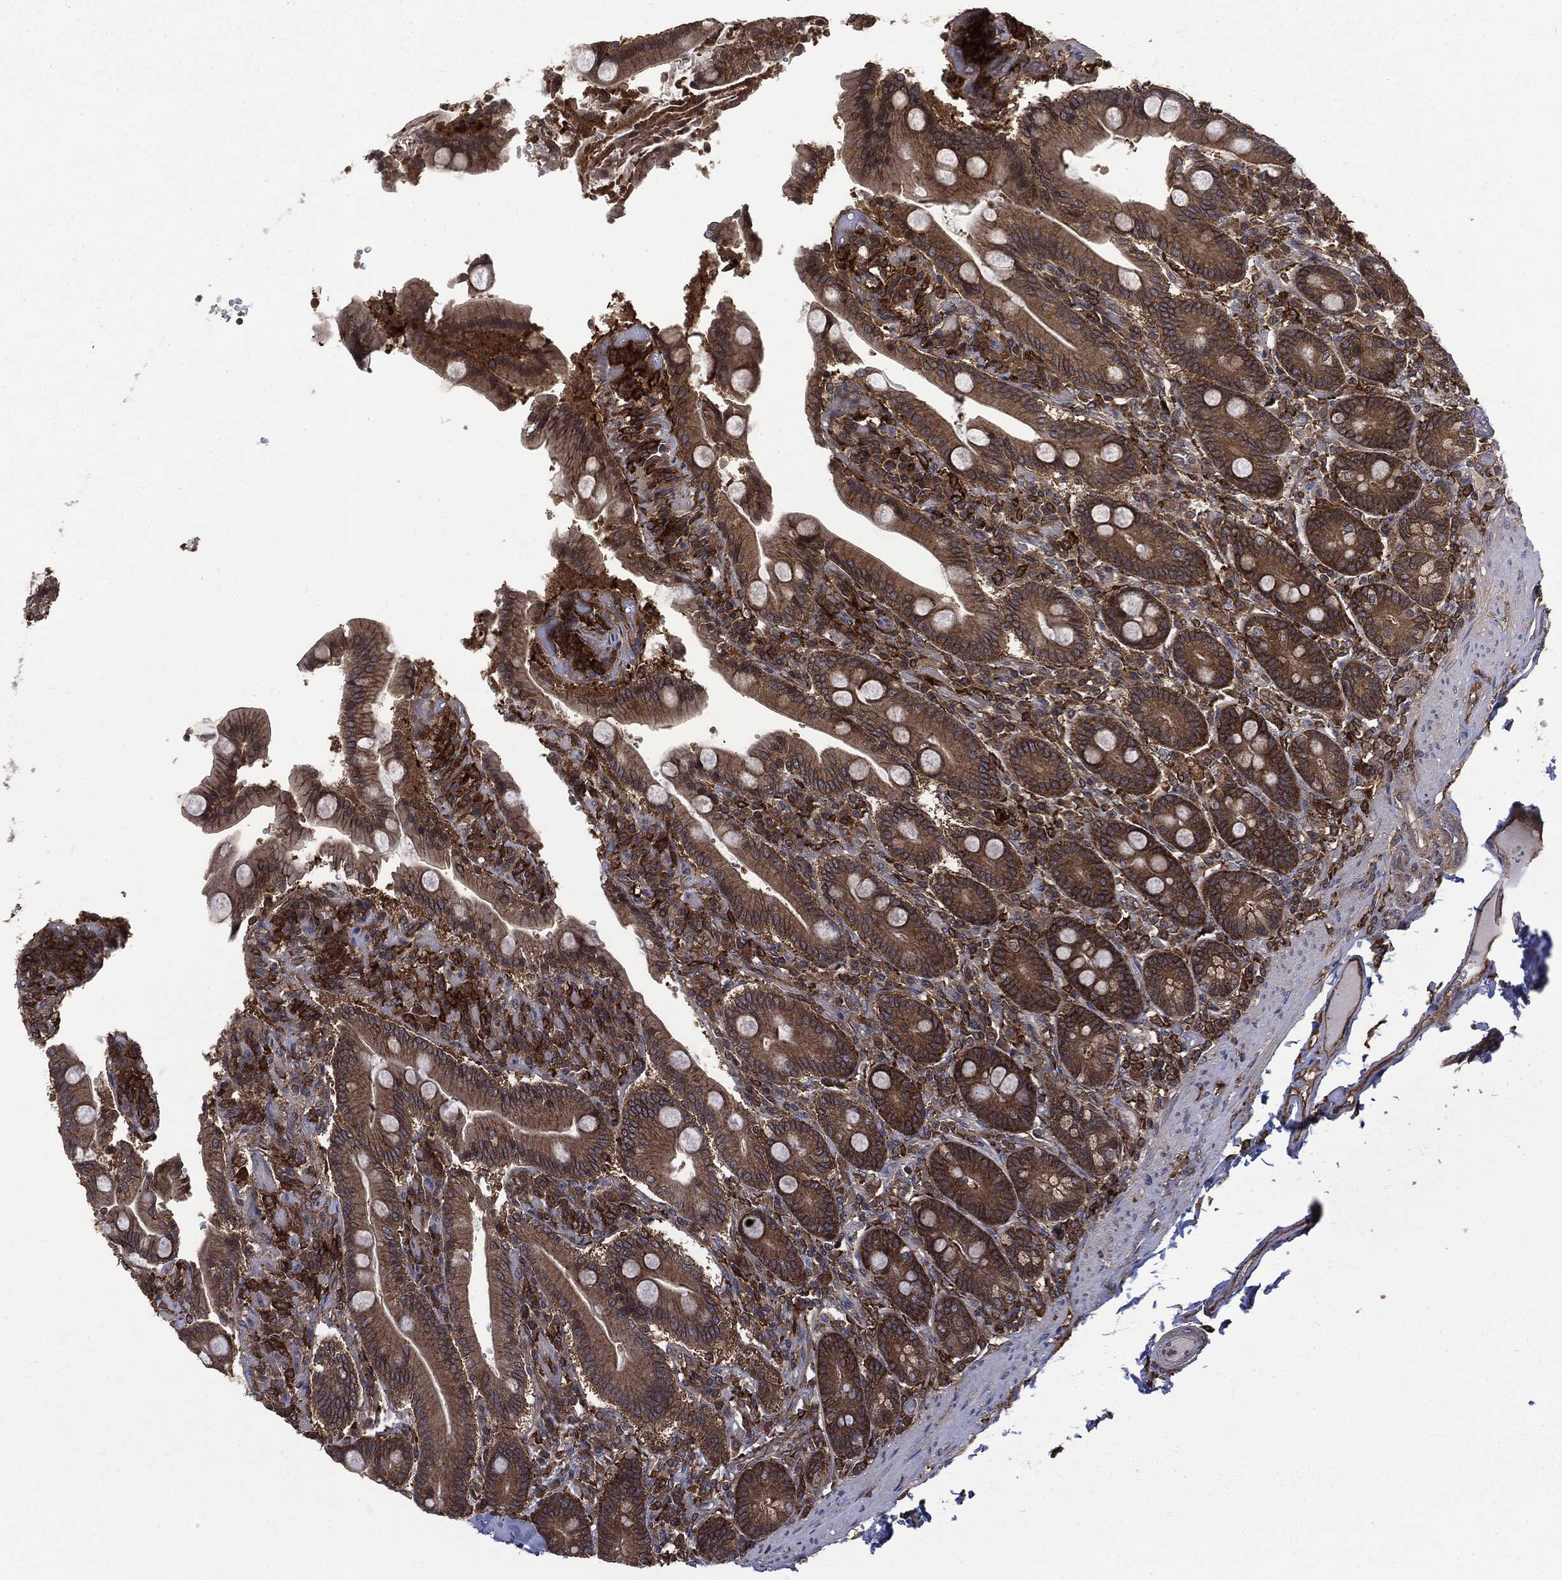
{"staining": {"intensity": "strong", "quantity": ">75%", "location": "cytoplasmic/membranous"}, "tissue": "duodenum", "cell_type": "Glandular cells", "image_type": "normal", "snomed": [{"axis": "morphology", "description": "Normal tissue, NOS"}, {"axis": "topography", "description": "Duodenum"}], "caption": "Human duodenum stained for a protein (brown) demonstrates strong cytoplasmic/membranous positive expression in about >75% of glandular cells.", "gene": "SNX5", "patient": {"sex": "female", "age": 62}}